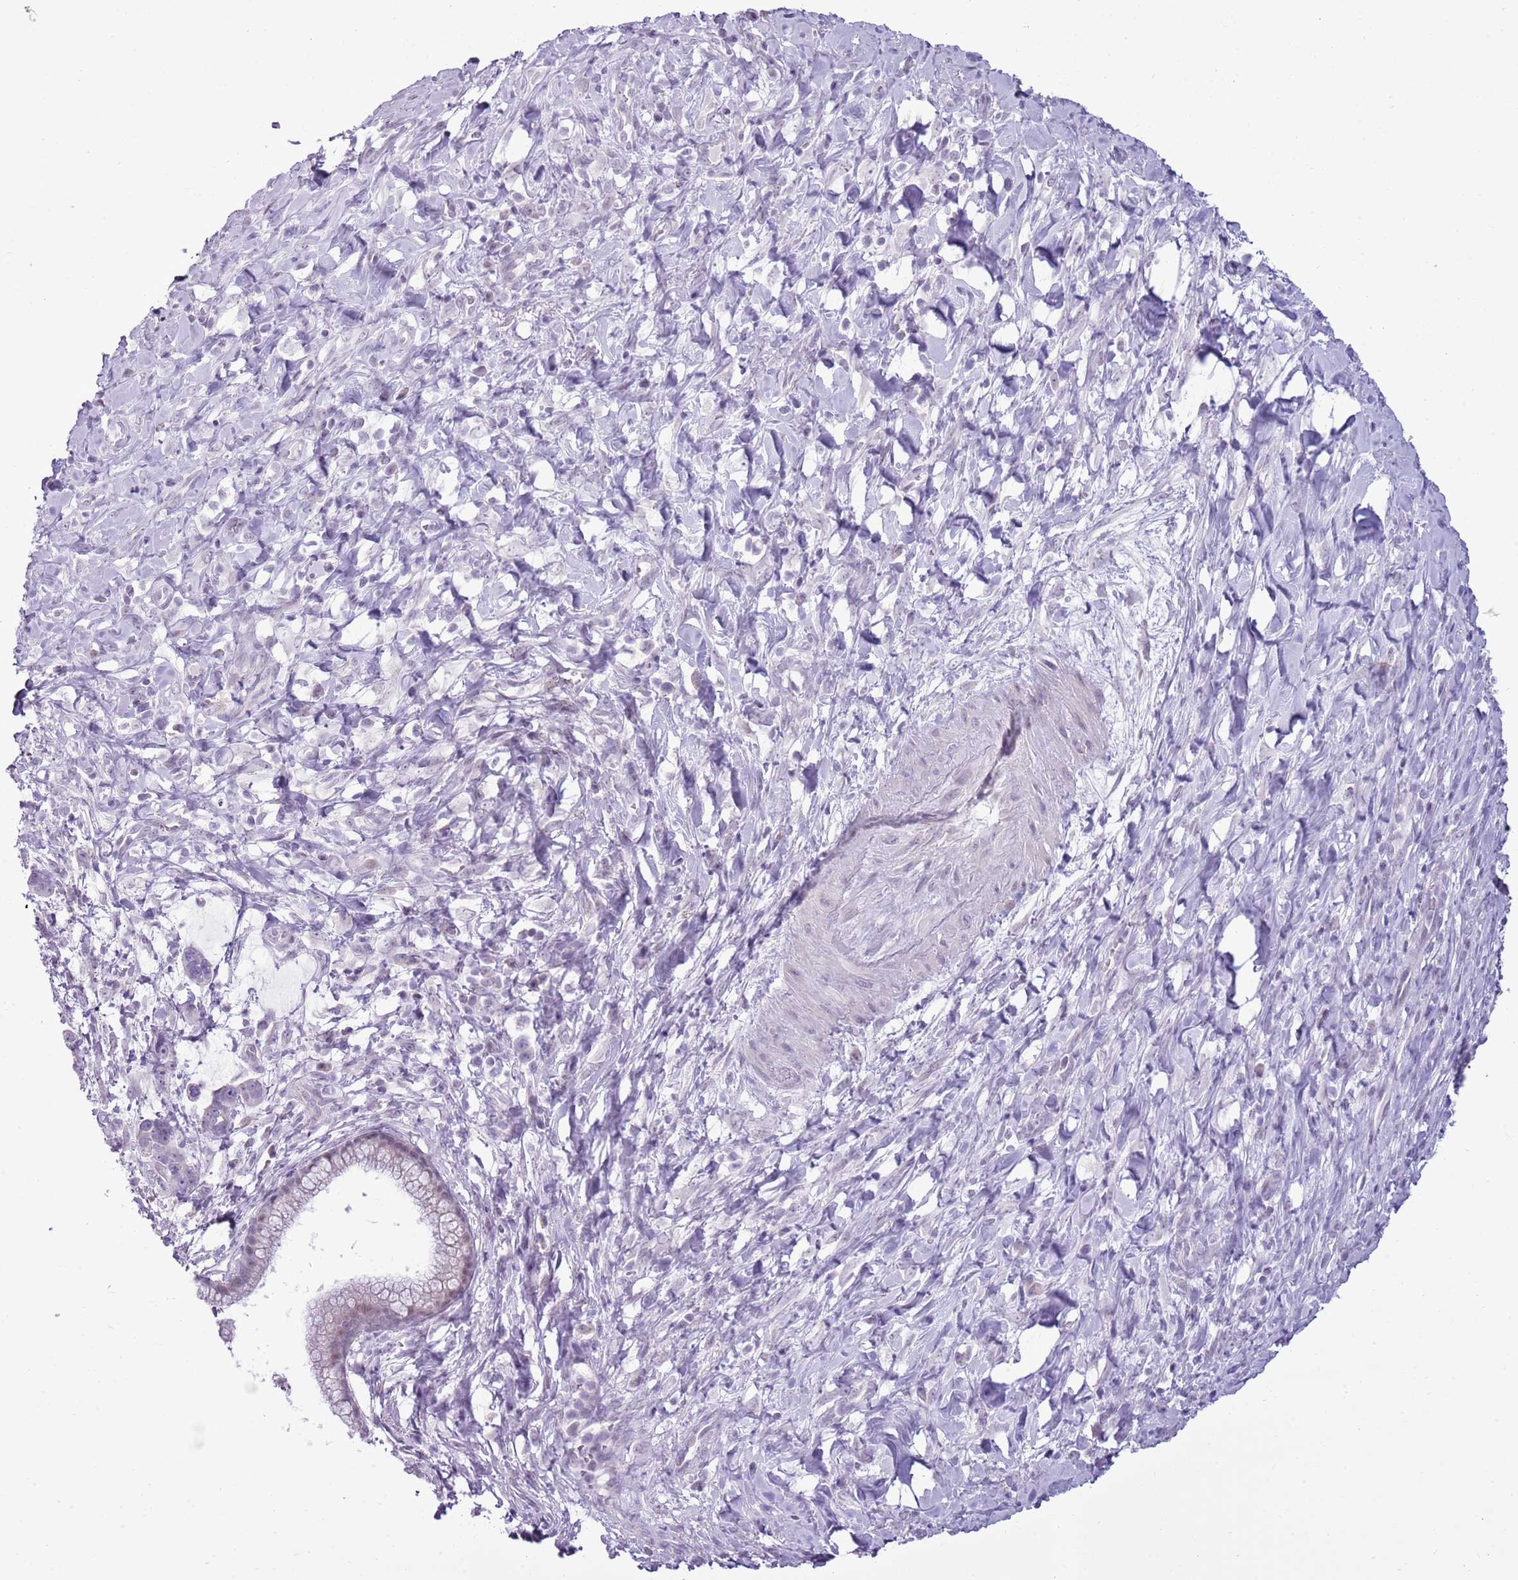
{"staining": {"intensity": "negative", "quantity": "none", "location": "none"}, "tissue": "pancreatic cancer", "cell_type": "Tumor cells", "image_type": "cancer", "snomed": [{"axis": "morphology", "description": "Adenocarcinoma, NOS"}, {"axis": "topography", "description": "Pancreas"}], "caption": "DAB (3,3'-diaminobenzidine) immunohistochemical staining of adenocarcinoma (pancreatic) shows no significant expression in tumor cells.", "gene": "RPL3L", "patient": {"sex": "female", "age": 83}}